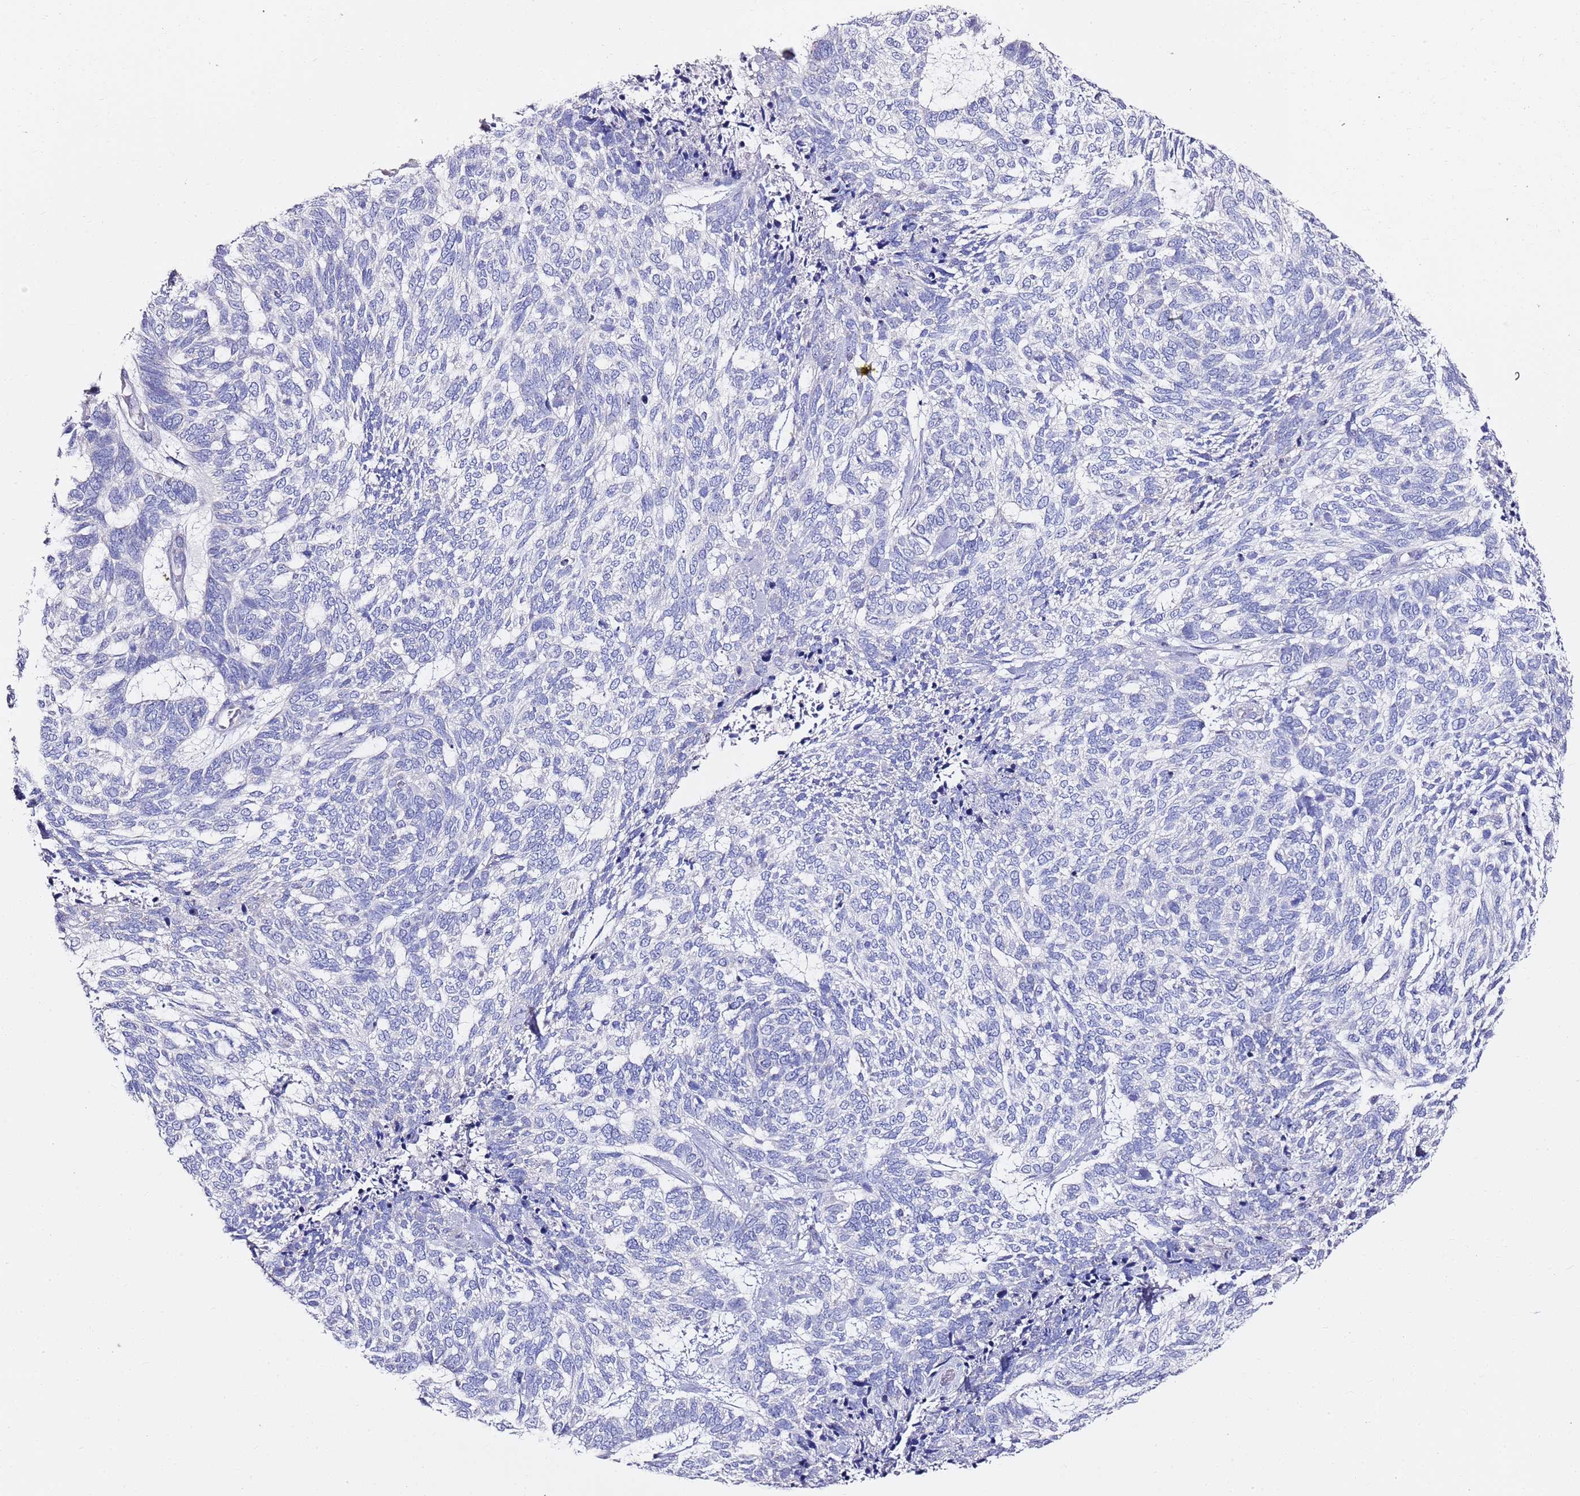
{"staining": {"intensity": "negative", "quantity": "none", "location": "none"}, "tissue": "skin cancer", "cell_type": "Tumor cells", "image_type": "cancer", "snomed": [{"axis": "morphology", "description": "Basal cell carcinoma"}, {"axis": "topography", "description": "Skin"}], "caption": "Immunohistochemistry (IHC) of human basal cell carcinoma (skin) shows no expression in tumor cells.", "gene": "MYBPC3", "patient": {"sex": "female", "age": 65}}